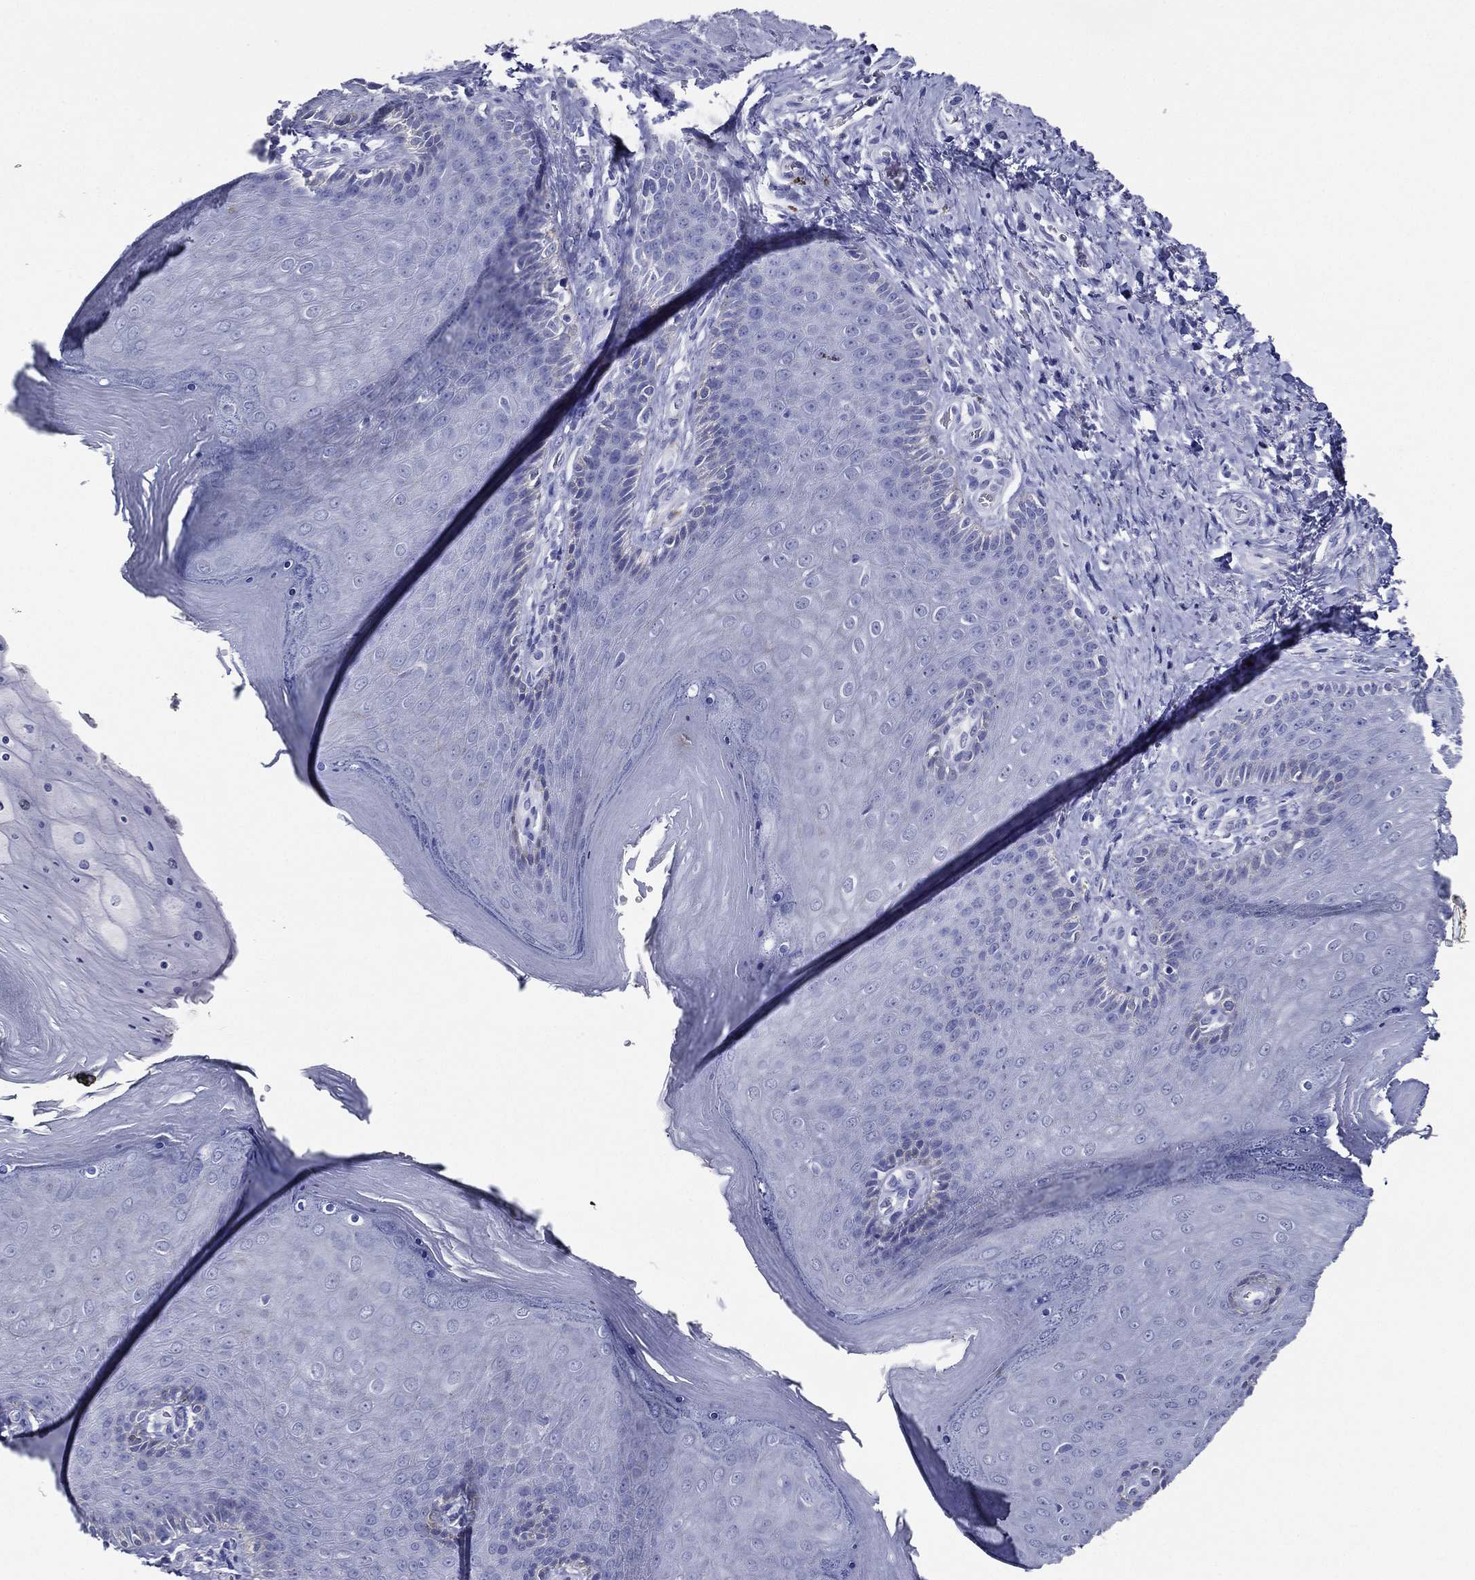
{"staining": {"intensity": "negative", "quantity": "none", "location": "none"}, "tissue": "skin", "cell_type": "Epidermal cells", "image_type": "normal", "snomed": [{"axis": "morphology", "description": "Normal tissue, NOS"}, {"axis": "topography", "description": "Skeletal muscle"}, {"axis": "topography", "description": "Anal"}, {"axis": "topography", "description": "Peripheral nerve tissue"}], "caption": "An image of skin stained for a protein exhibits no brown staining in epidermal cells. The staining was performed using DAB to visualize the protein expression in brown, while the nuclei were stained in blue with hematoxylin (Magnification: 20x).", "gene": "ACE2", "patient": {"sex": "male", "age": 53}}